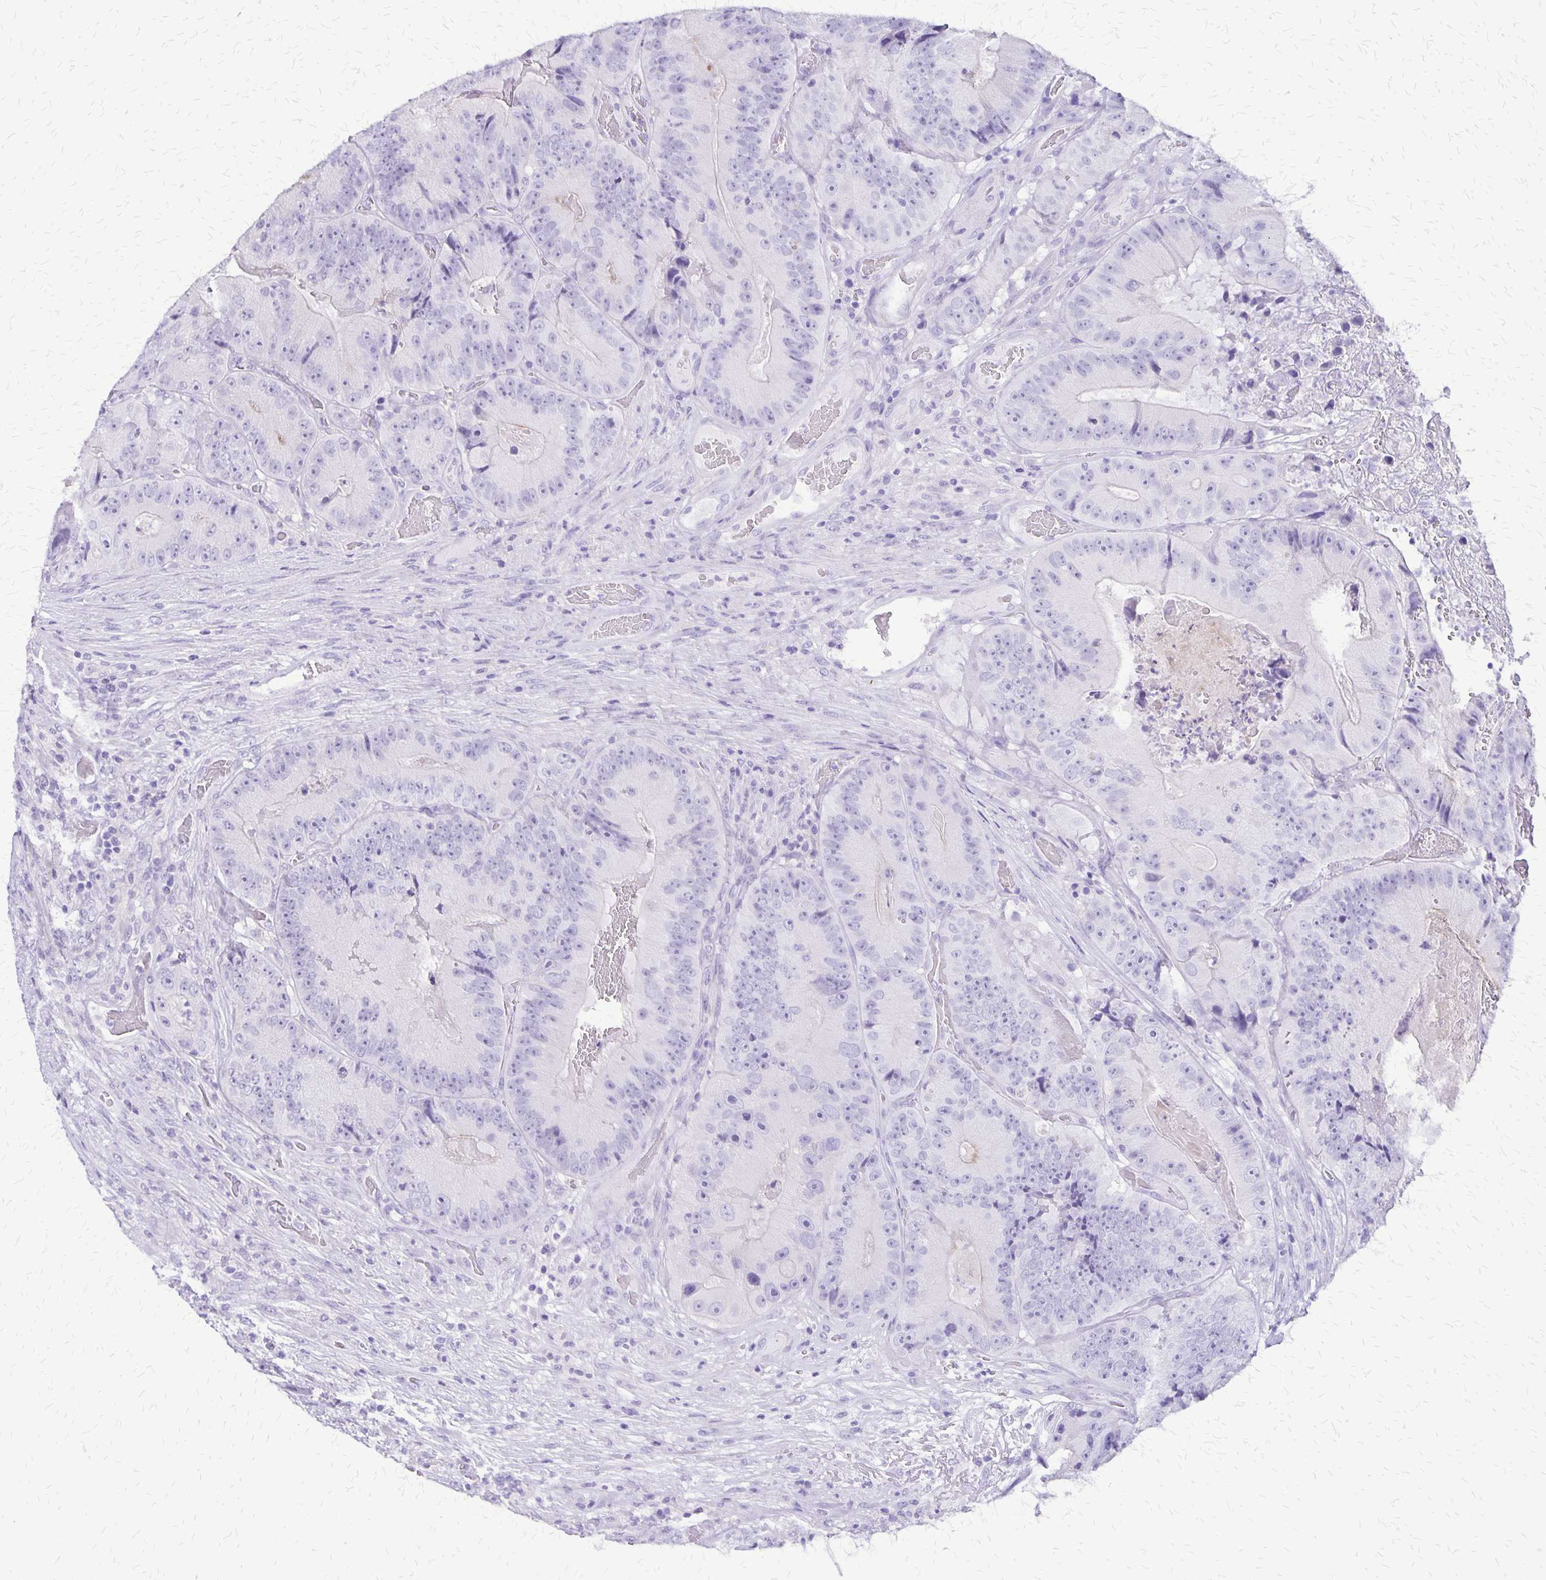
{"staining": {"intensity": "negative", "quantity": "none", "location": "none"}, "tissue": "colorectal cancer", "cell_type": "Tumor cells", "image_type": "cancer", "snomed": [{"axis": "morphology", "description": "Adenocarcinoma, NOS"}, {"axis": "topography", "description": "Colon"}], "caption": "This is an immunohistochemistry (IHC) photomicrograph of colorectal adenocarcinoma. There is no staining in tumor cells.", "gene": "SLC13A2", "patient": {"sex": "female", "age": 86}}